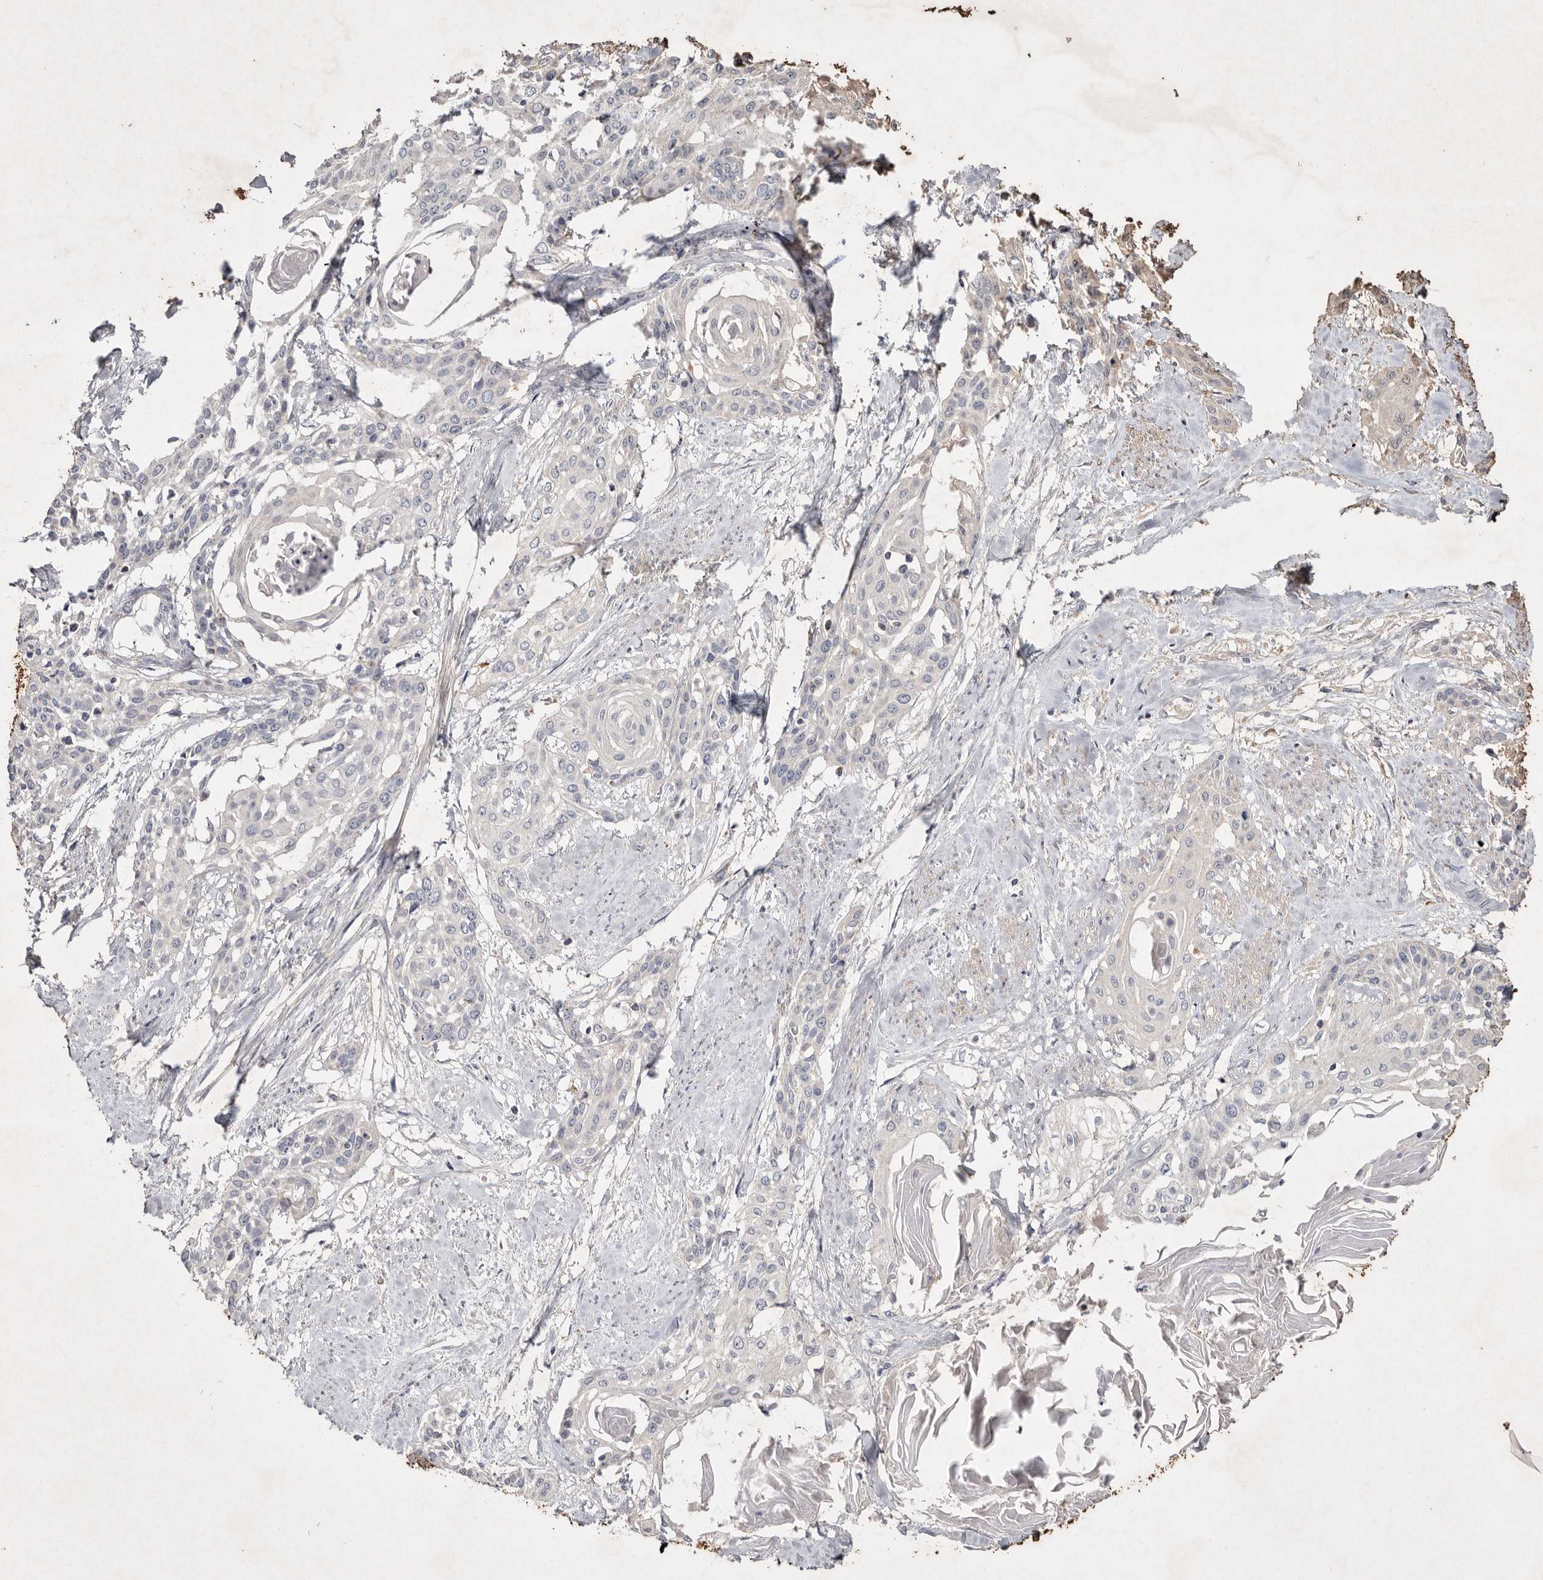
{"staining": {"intensity": "negative", "quantity": "none", "location": "none"}, "tissue": "cervical cancer", "cell_type": "Tumor cells", "image_type": "cancer", "snomed": [{"axis": "morphology", "description": "Squamous cell carcinoma, NOS"}, {"axis": "topography", "description": "Cervix"}], "caption": "Tumor cells are negative for protein expression in human cervical squamous cell carcinoma.", "gene": "TNFSF14", "patient": {"sex": "female", "age": 57}}